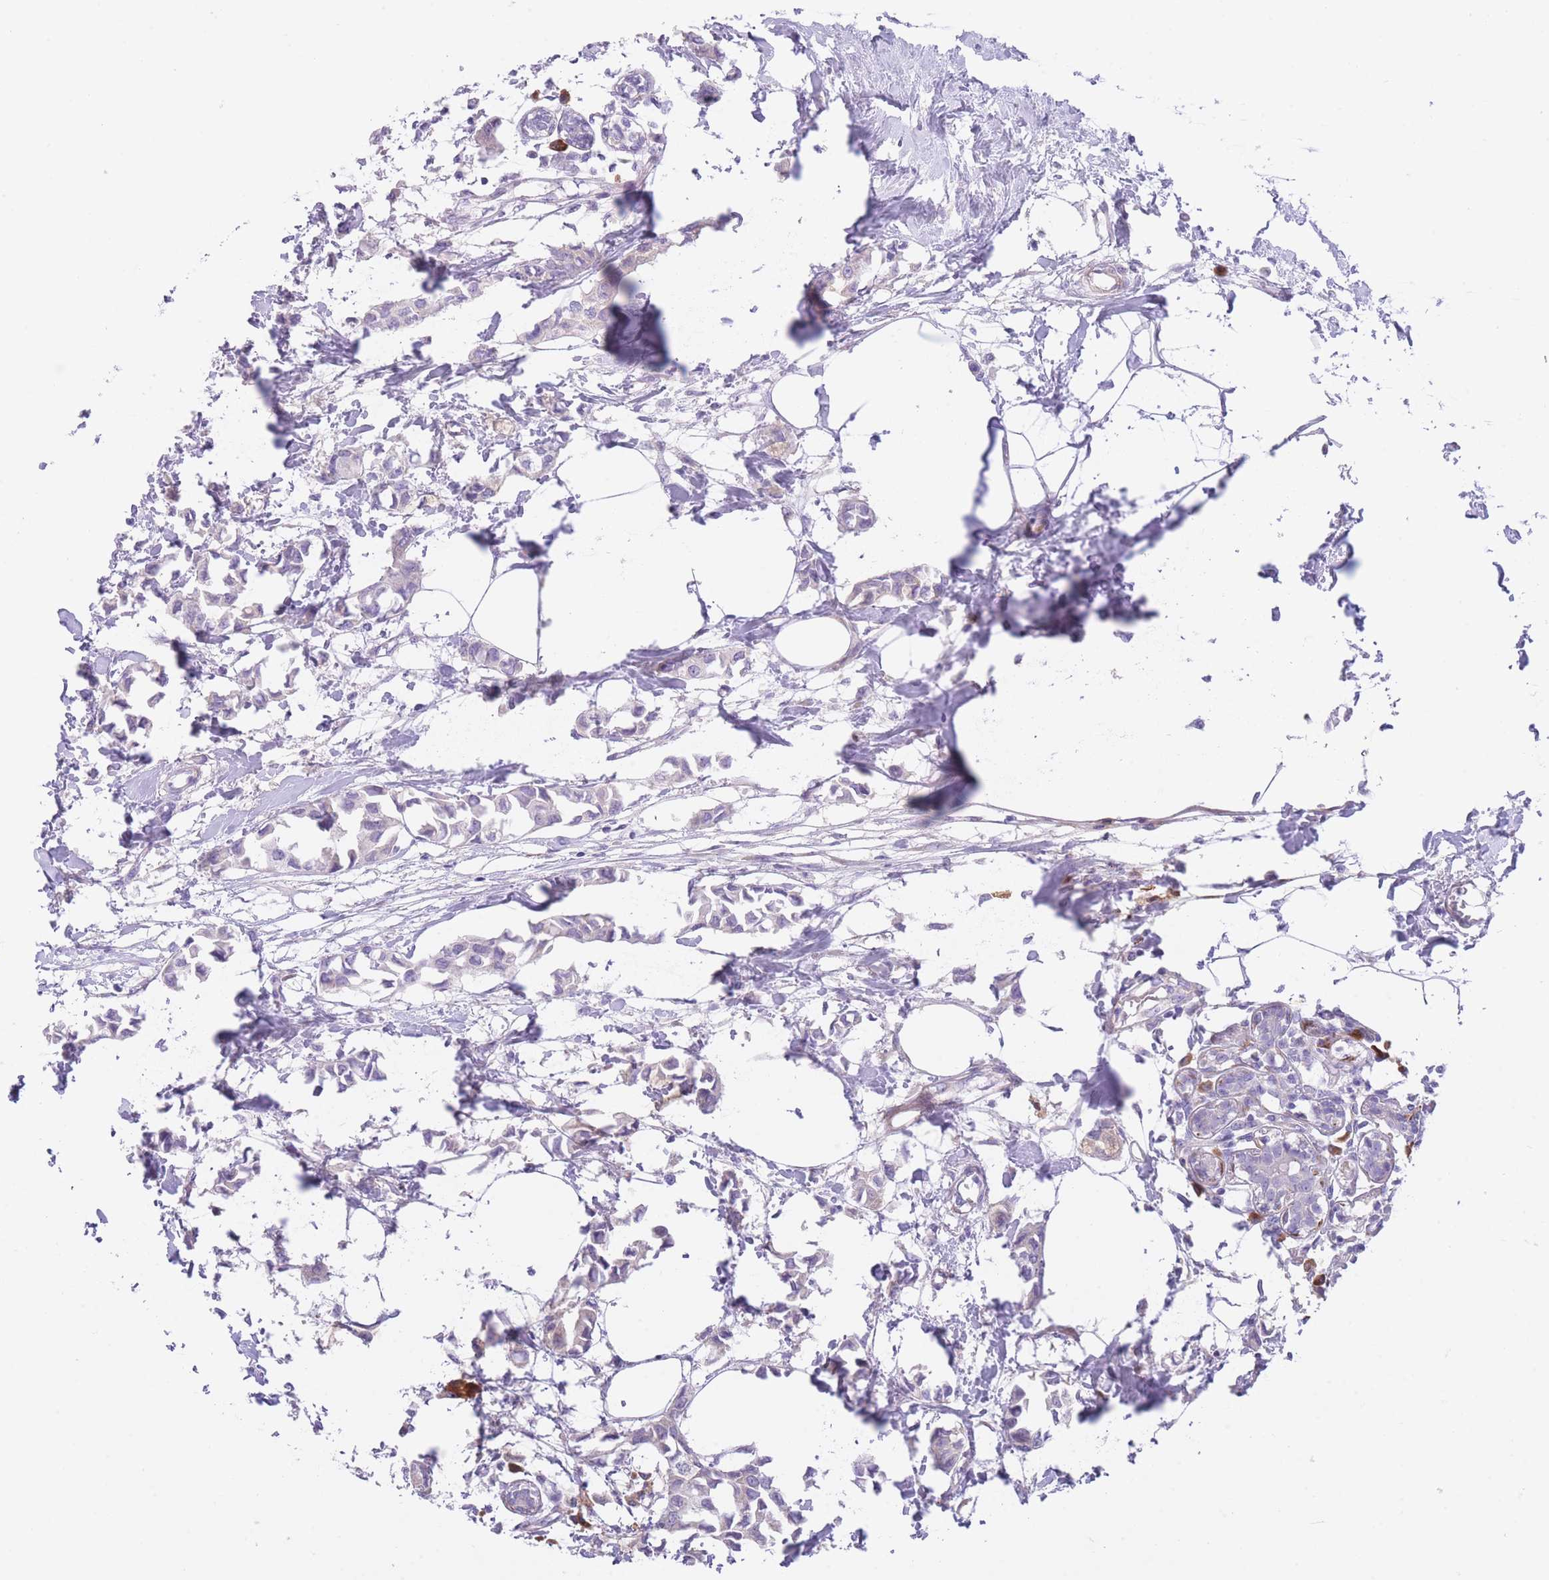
{"staining": {"intensity": "negative", "quantity": "none", "location": "none"}, "tissue": "breast cancer", "cell_type": "Tumor cells", "image_type": "cancer", "snomed": [{"axis": "morphology", "description": "Duct carcinoma"}, {"axis": "topography", "description": "Breast"}], "caption": "This is an IHC photomicrograph of breast intraductal carcinoma. There is no expression in tumor cells.", "gene": "QTRT1", "patient": {"sex": "female", "age": 73}}